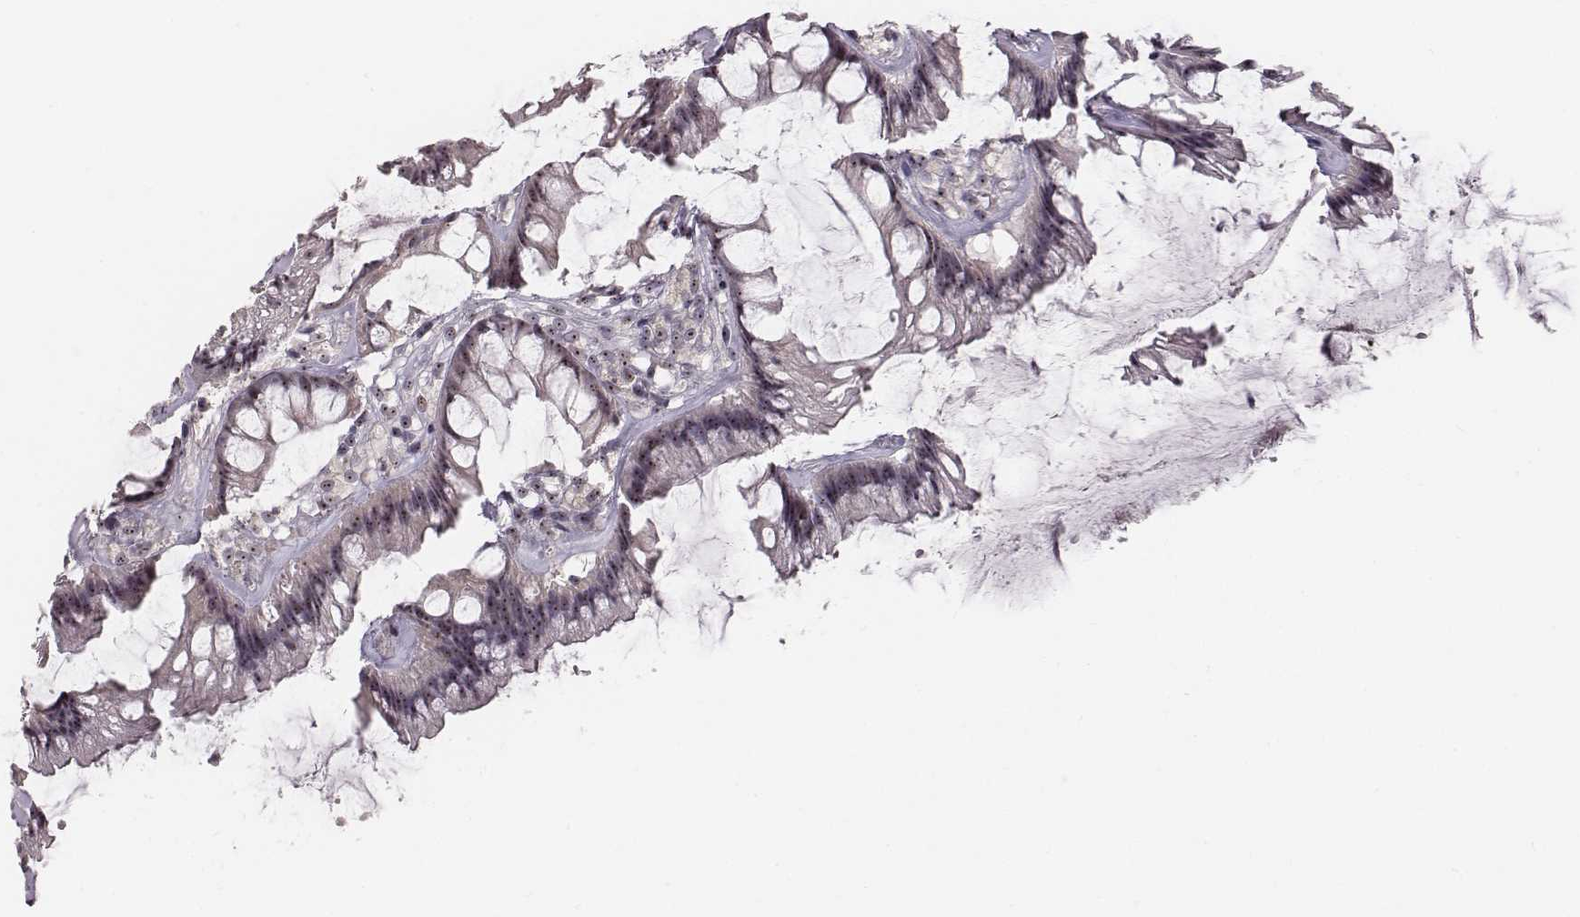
{"staining": {"intensity": "moderate", "quantity": ">75%", "location": "nuclear"}, "tissue": "rectum", "cell_type": "Glandular cells", "image_type": "normal", "snomed": [{"axis": "morphology", "description": "Normal tissue, NOS"}, {"axis": "topography", "description": "Rectum"}], "caption": "Immunohistochemistry (DAB (3,3'-diaminobenzidine)) staining of benign human rectum demonstrates moderate nuclear protein staining in about >75% of glandular cells.", "gene": "NOP56", "patient": {"sex": "female", "age": 62}}